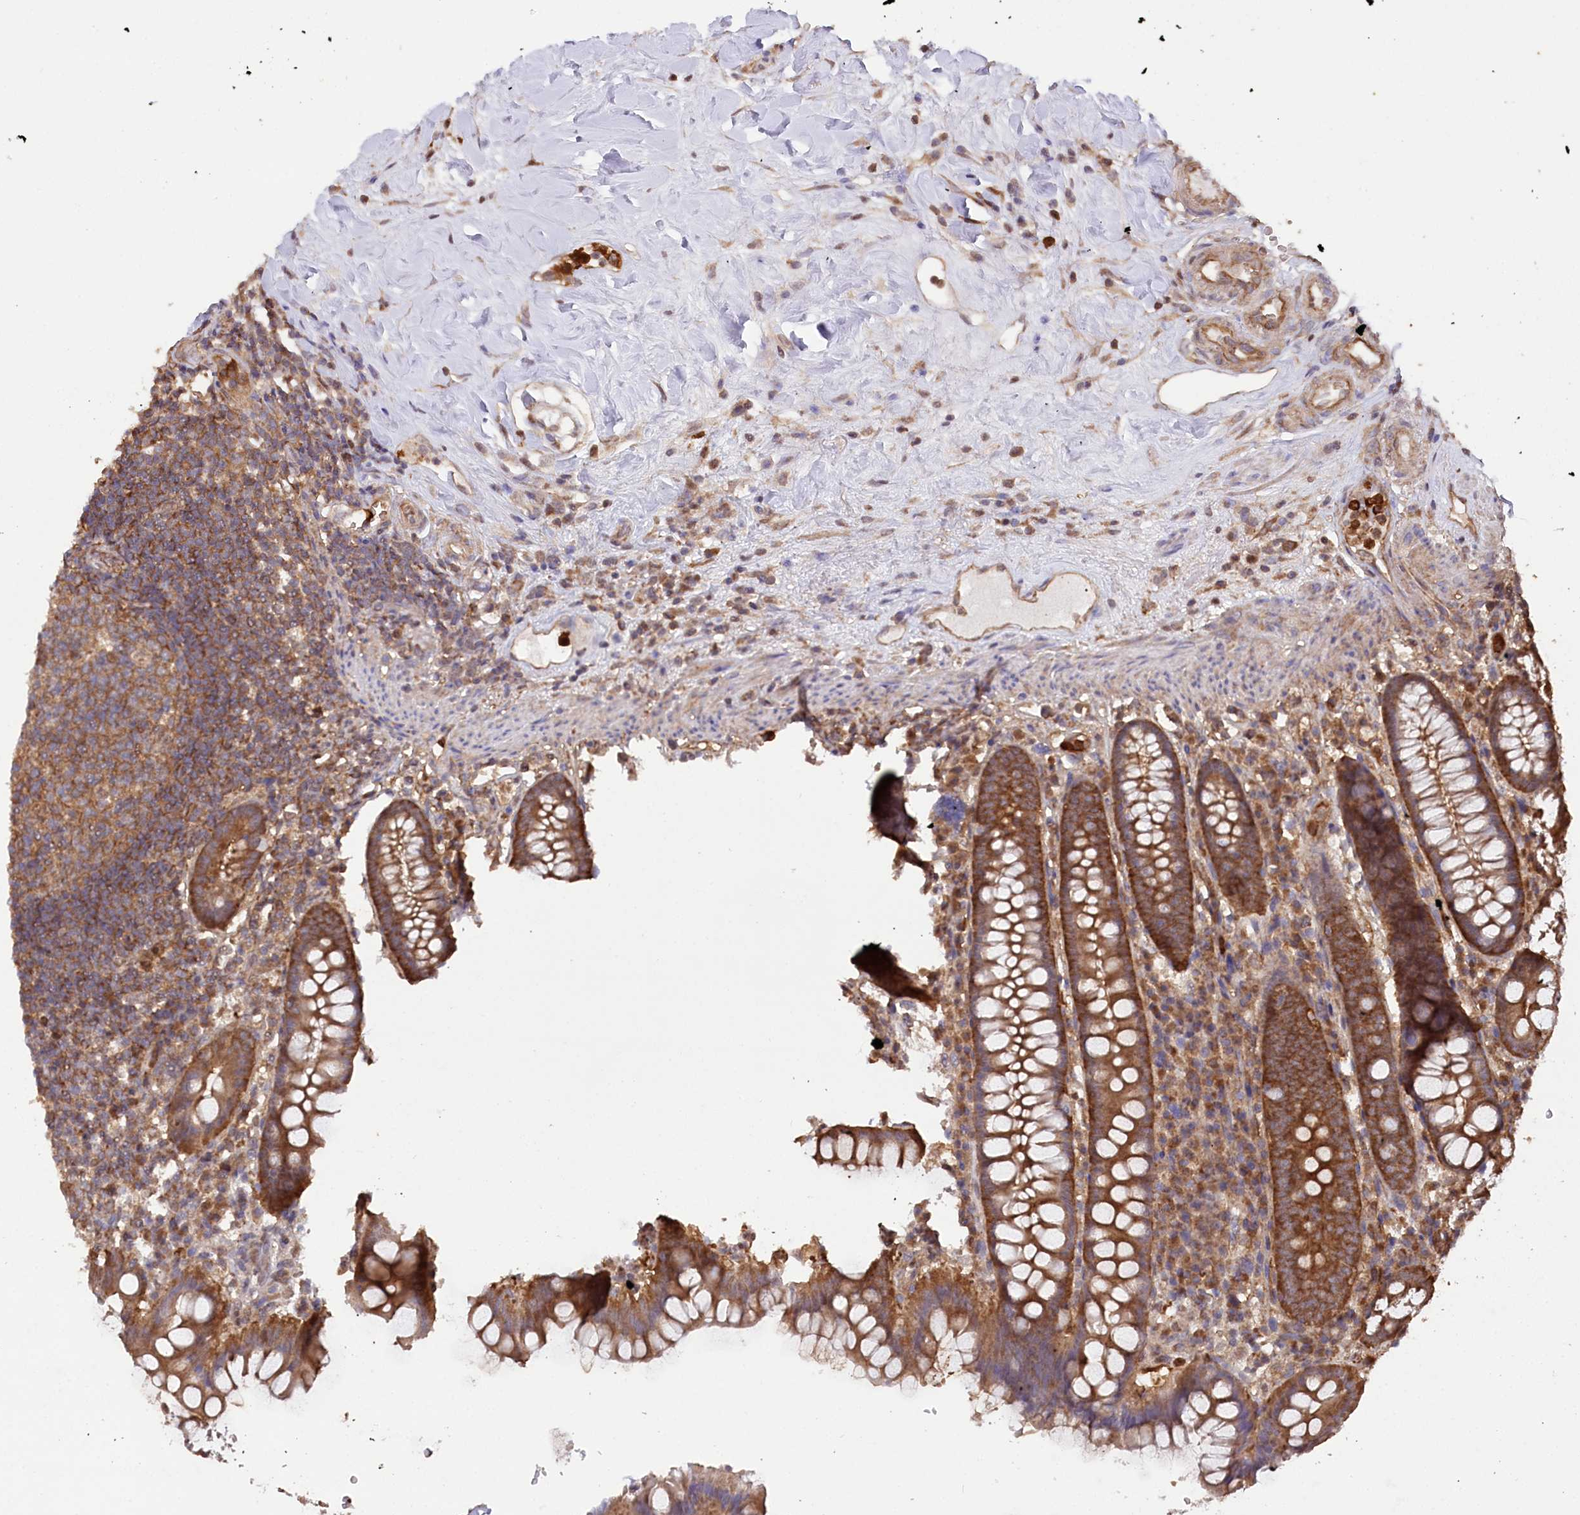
{"staining": {"intensity": "moderate", "quantity": ">75%", "location": "cytoplasmic/membranous"}, "tissue": "colon", "cell_type": "Endothelial cells", "image_type": "normal", "snomed": [{"axis": "morphology", "description": "Normal tissue, NOS"}, {"axis": "topography", "description": "Colon"}], "caption": "The immunohistochemical stain labels moderate cytoplasmic/membranous expression in endothelial cells of unremarkable colon. (DAB IHC, brown staining for protein, blue staining for nuclei).", "gene": "LSG1", "patient": {"sex": "female", "age": 79}}